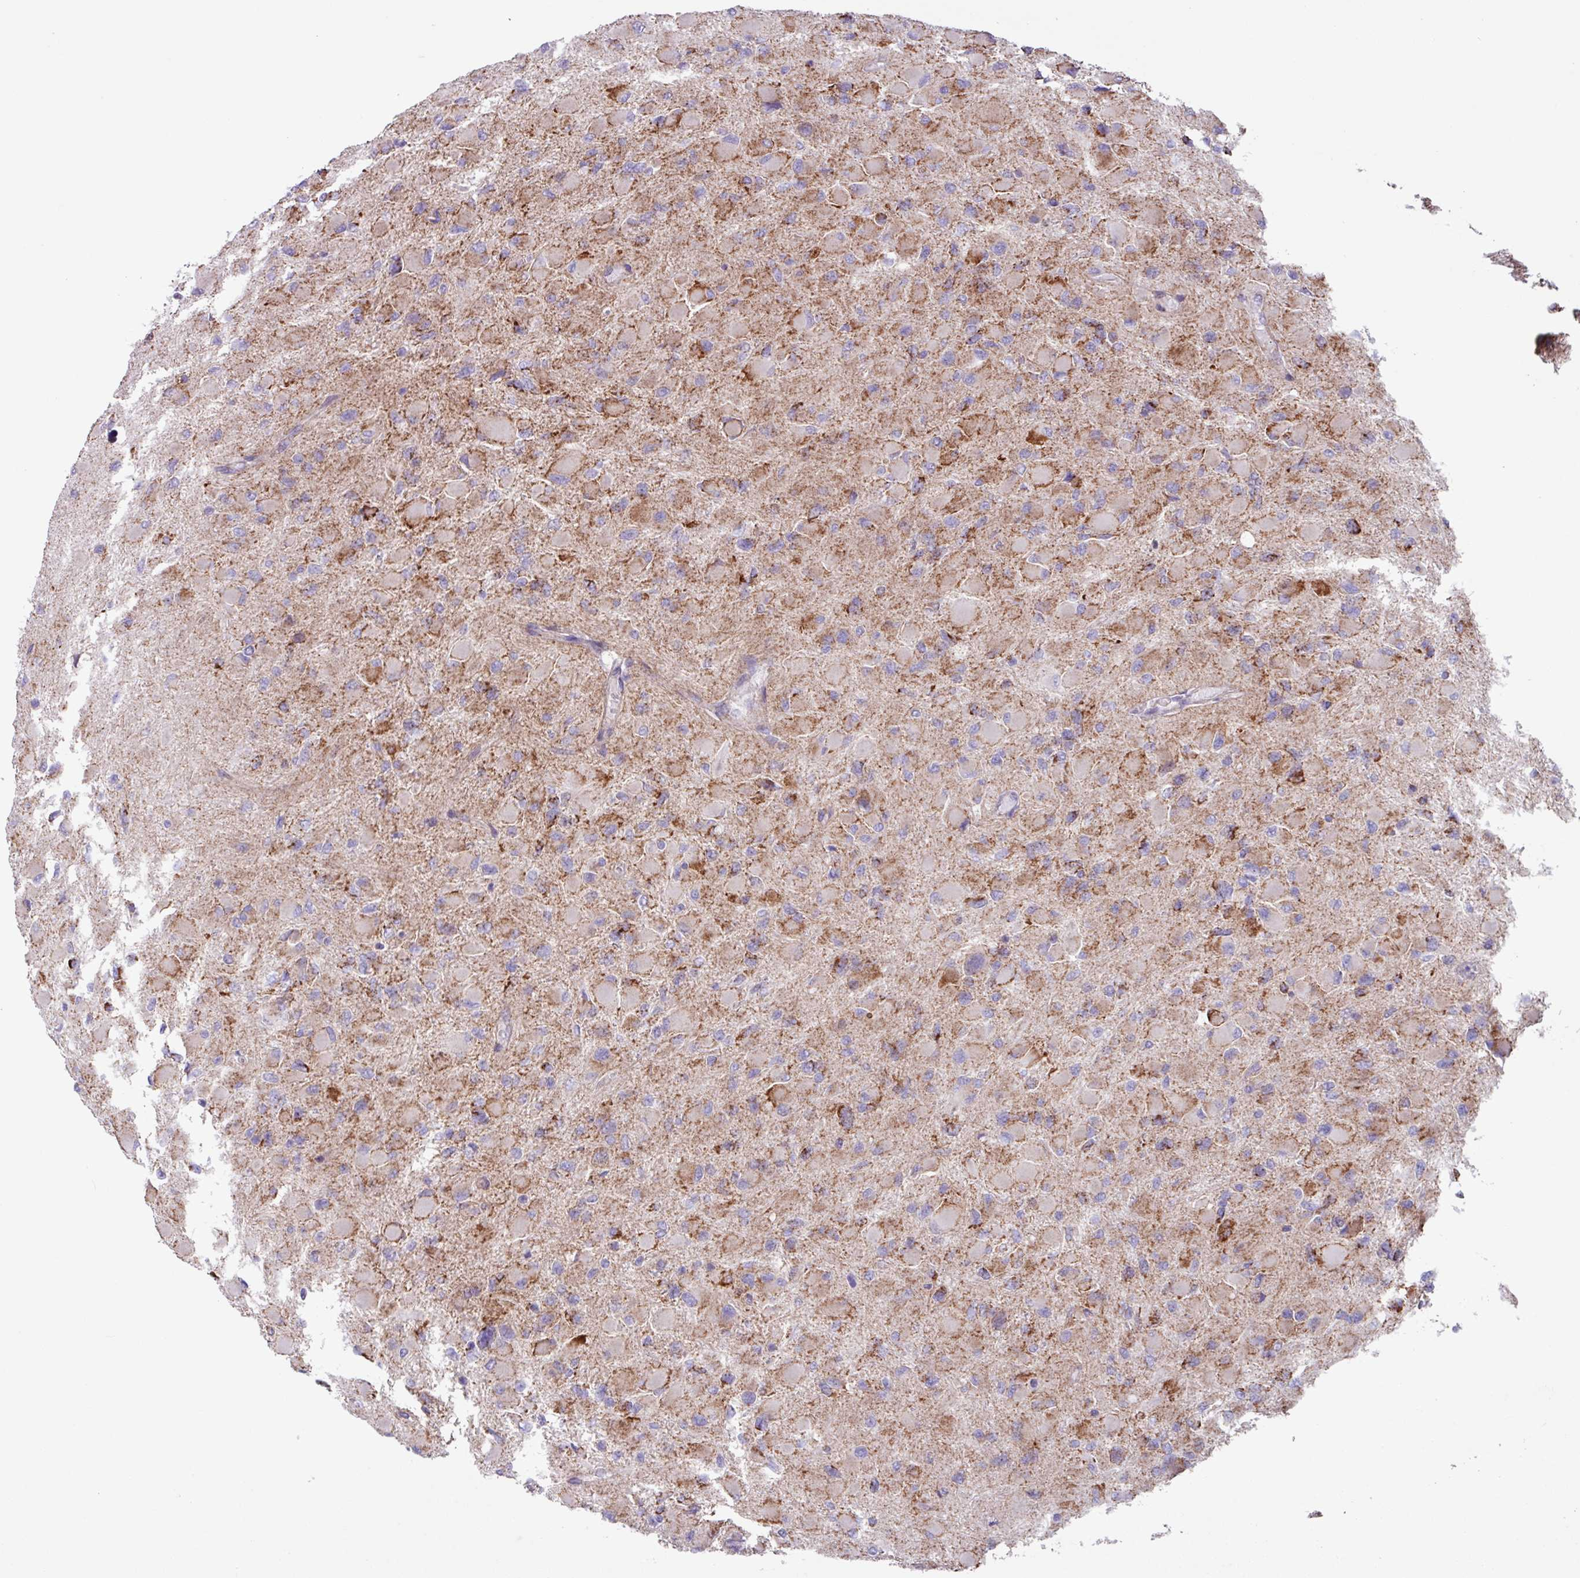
{"staining": {"intensity": "moderate", "quantity": ">75%", "location": "cytoplasmic/membranous"}, "tissue": "glioma", "cell_type": "Tumor cells", "image_type": "cancer", "snomed": [{"axis": "morphology", "description": "Glioma, malignant, High grade"}, {"axis": "topography", "description": "Cerebral cortex"}], "caption": "DAB immunohistochemical staining of glioma displays moderate cytoplasmic/membranous protein positivity in approximately >75% of tumor cells.", "gene": "OTULIN", "patient": {"sex": "female", "age": 36}}